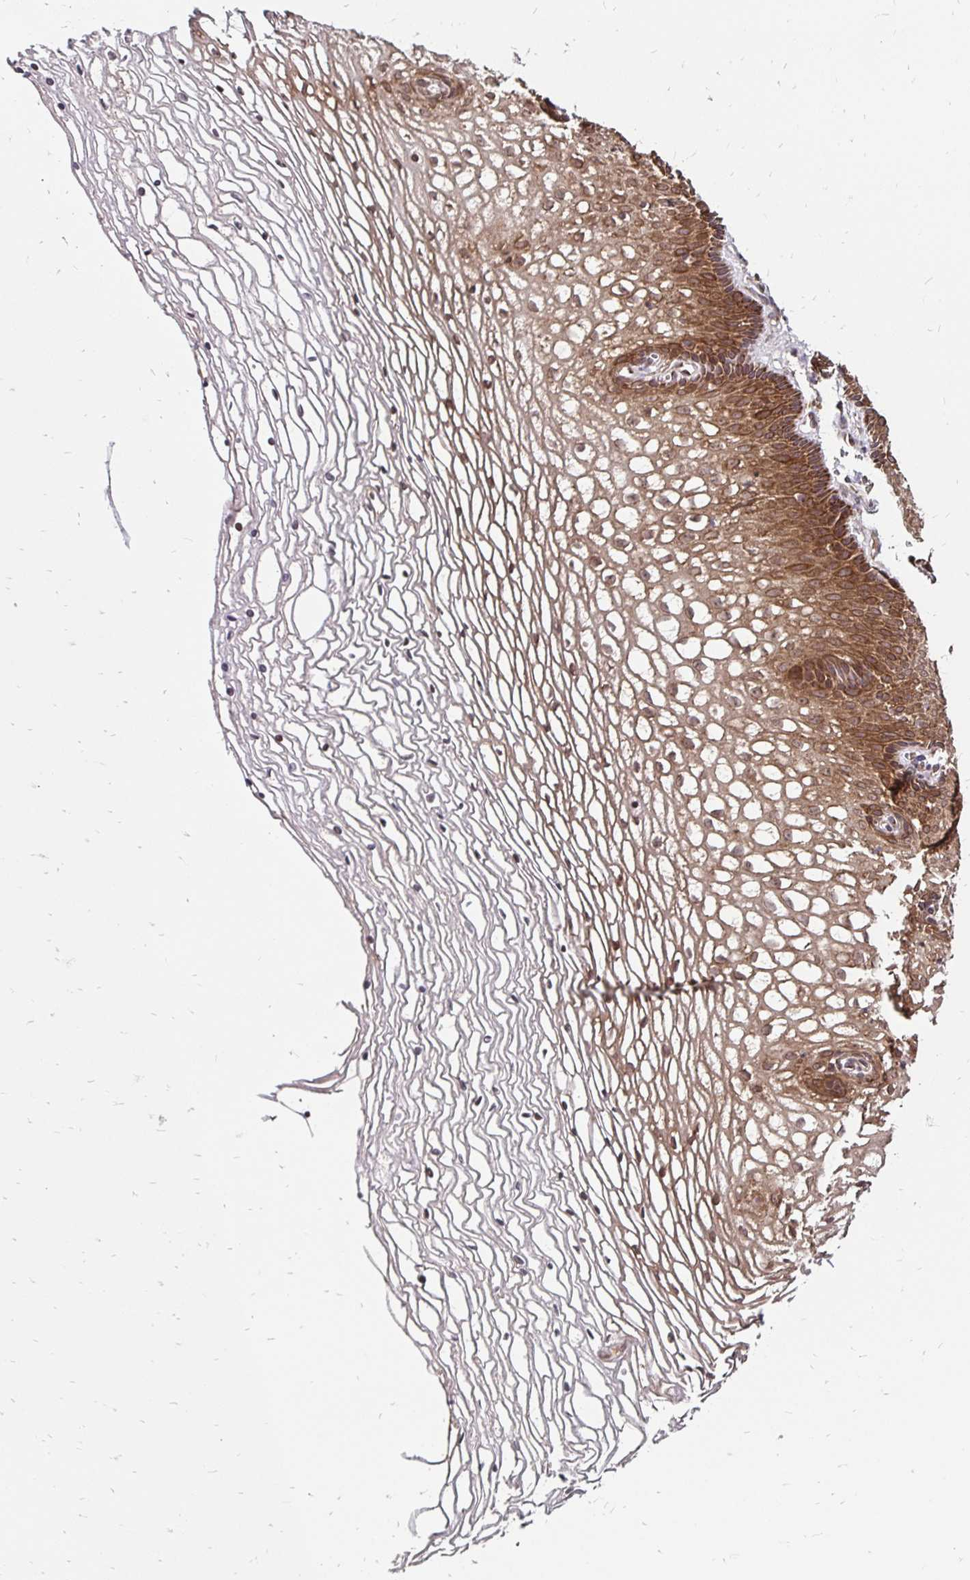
{"staining": {"intensity": "moderate", "quantity": ">75%", "location": "cytoplasmic/membranous"}, "tissue": "cervix", "cell_type": "Glandular cells", "image_type": "normal", "snomed": [{"axis": "morphology", "description": "Normal tissue, NOS"}, {"axis": "topography", "description": "Cervix"}], "caption": "Immunohistochemical staining of normal human cervix demonstrates medium levels of moderate cytoplasmic/membranous expression in approximately >75% of glandular cells. The staining is performed using DAB brown chromogen to label protein expression. The nuclei are counter-stained blue using hematoxylin.", "gene": "ZW10", "patient": {"sex": "female", "age": 36}}